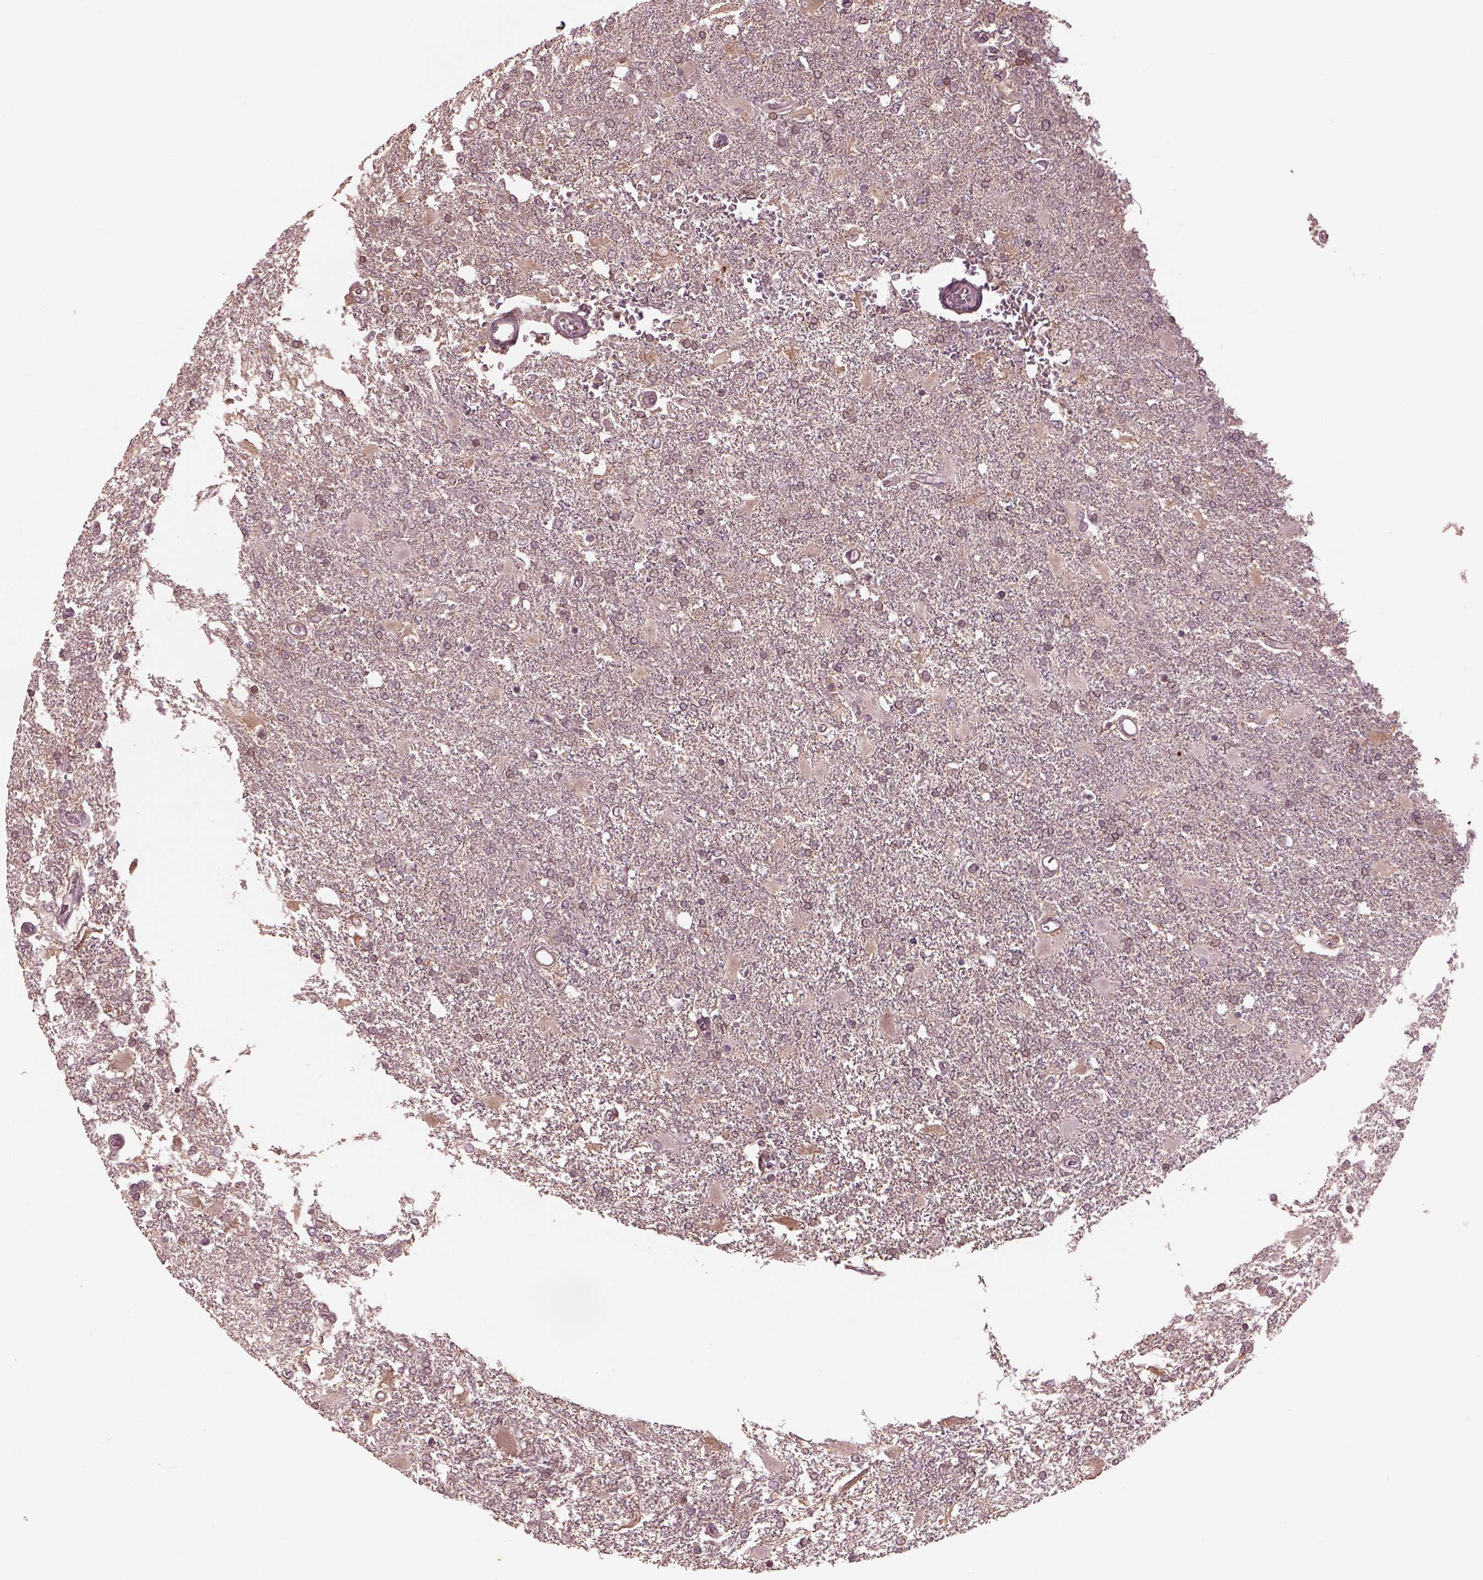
{"staining": {"intensity": "negative", "quantity": "none", "location": "none"}, "tissue": "glioma", "cell_type": "Tumor cells", "image_type": "cancer", "snomed": [{"axis": "morphology", "description": "Glioma, malignant, High grade"}, {"axis": "topography", "description": "Cerebral cortex"}], "caption": "A high-resolution histopathology image shows immunohistochemistry staining of glioma, which demonstrates no significant staining in tumor cells. Nuclei are stained in blue.", "gene": "PTX4", "patient": {"sex": "male", "age": 79}}